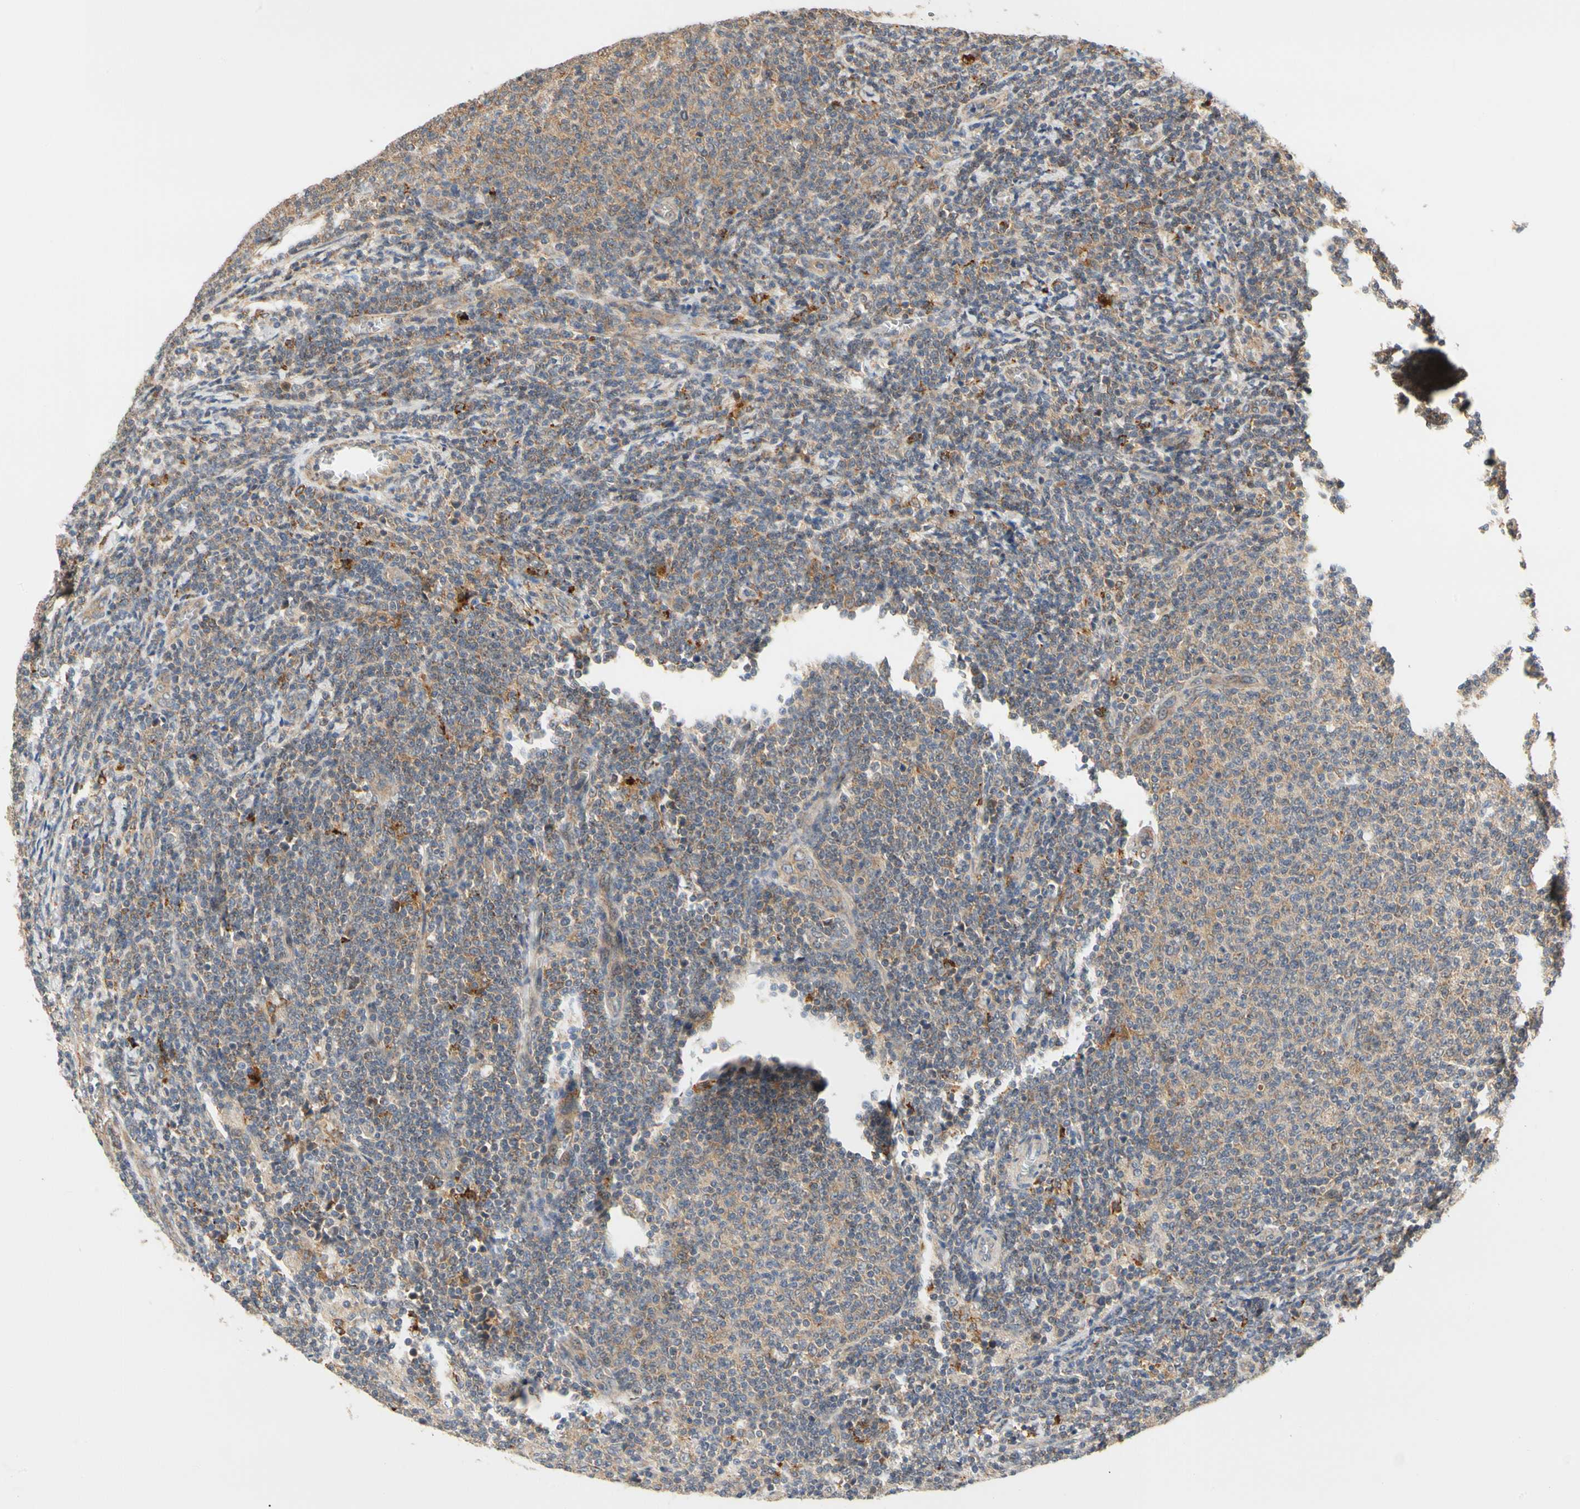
{"staining": {"intensity": "weak", "quantity": "25%-75%", "location": "cytoplasmic/membranous"}, "tissue": "lymphoma", "cell_type": "Tumor cells", "image_type": "cancer", "snomed": [{"axis": "morphology", "description": "Malignant lymphoma, non-Hodgkin's type, Low grade"}, {"axis": "topography", "description": "Lymph node"}], "caption": "An immunohistochemistry (IHC) histopathology image of neoplastic tissue is shown. Protein staining in brown shows weak cytoplasmic/membranous positivity in low-grade malignant lymphoma, non-Hodgkin's type within tumor cells. The staining was performed using DAB (3,3'-diaminobenzidine) to visualize the protein expression in brown, while the nuclei were stained in blue with hematoxylin (Magnification: 20x).", "gene": "ANKHD1", "patient": {"sex": "male", "age": 66}}